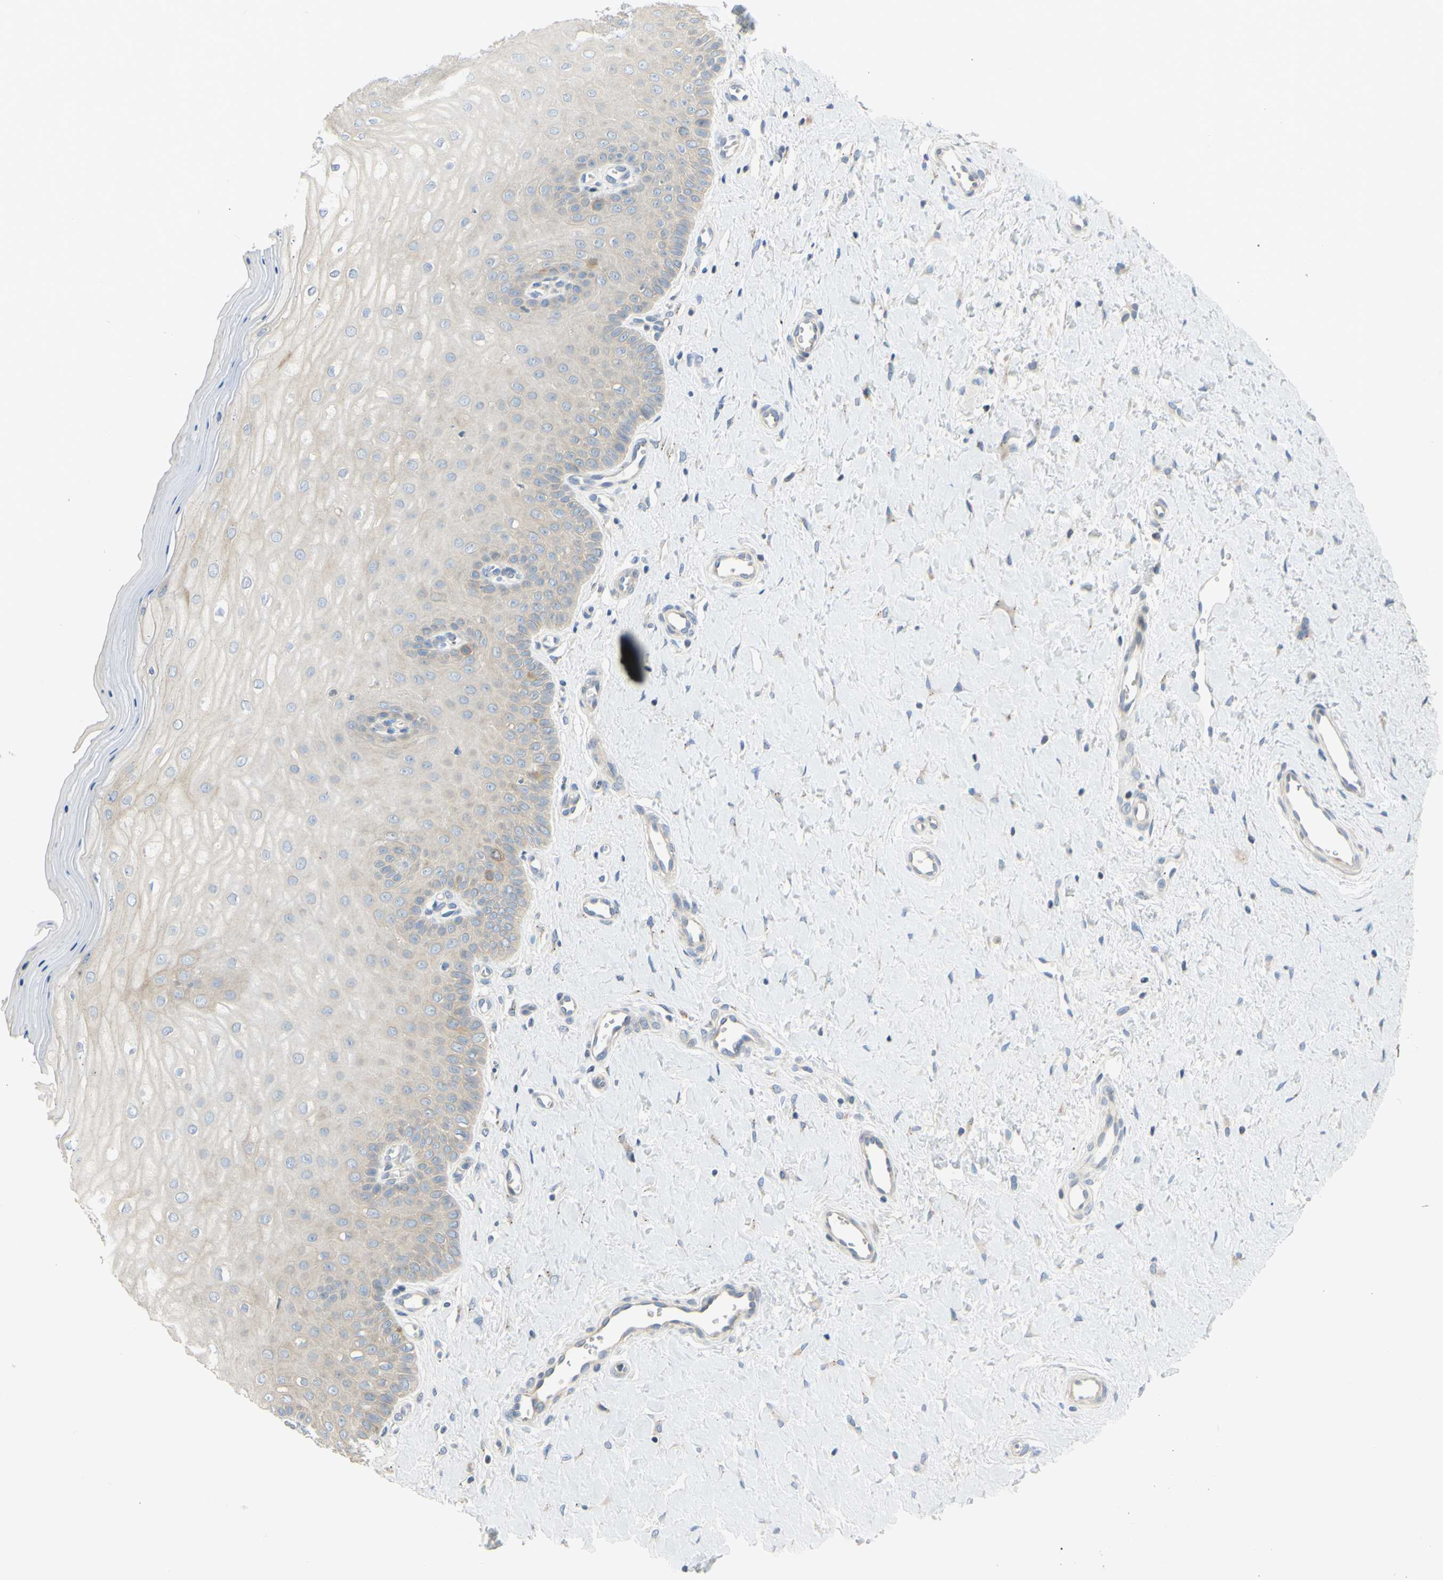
{"staining": {"intensity": "weak", "quantity": ">75%", "location": "cytoplasmic/membranous"}, "tissue": "cervix", "cell_type": "Glandular cells", "image_type": "normal", "snomed": [{"axis": "morphology", "description": "Normal tissue, NOS"}, {"axis": "topography", "description": "Cervix"}], "caption": "Glandular cells demonstrate low levels of weak cytoplasmic/membranous expression in about >75% of cells in normal cervix. The staining was performed using DAB (3,3'-diaminobenzidine) to visualize the protein expression in brown, while the nuclei were stained in blue with hematoxylin (Magnification: 20x).", "gene": "CCNB2", "patient": {"sex": "female", "age": 55}}